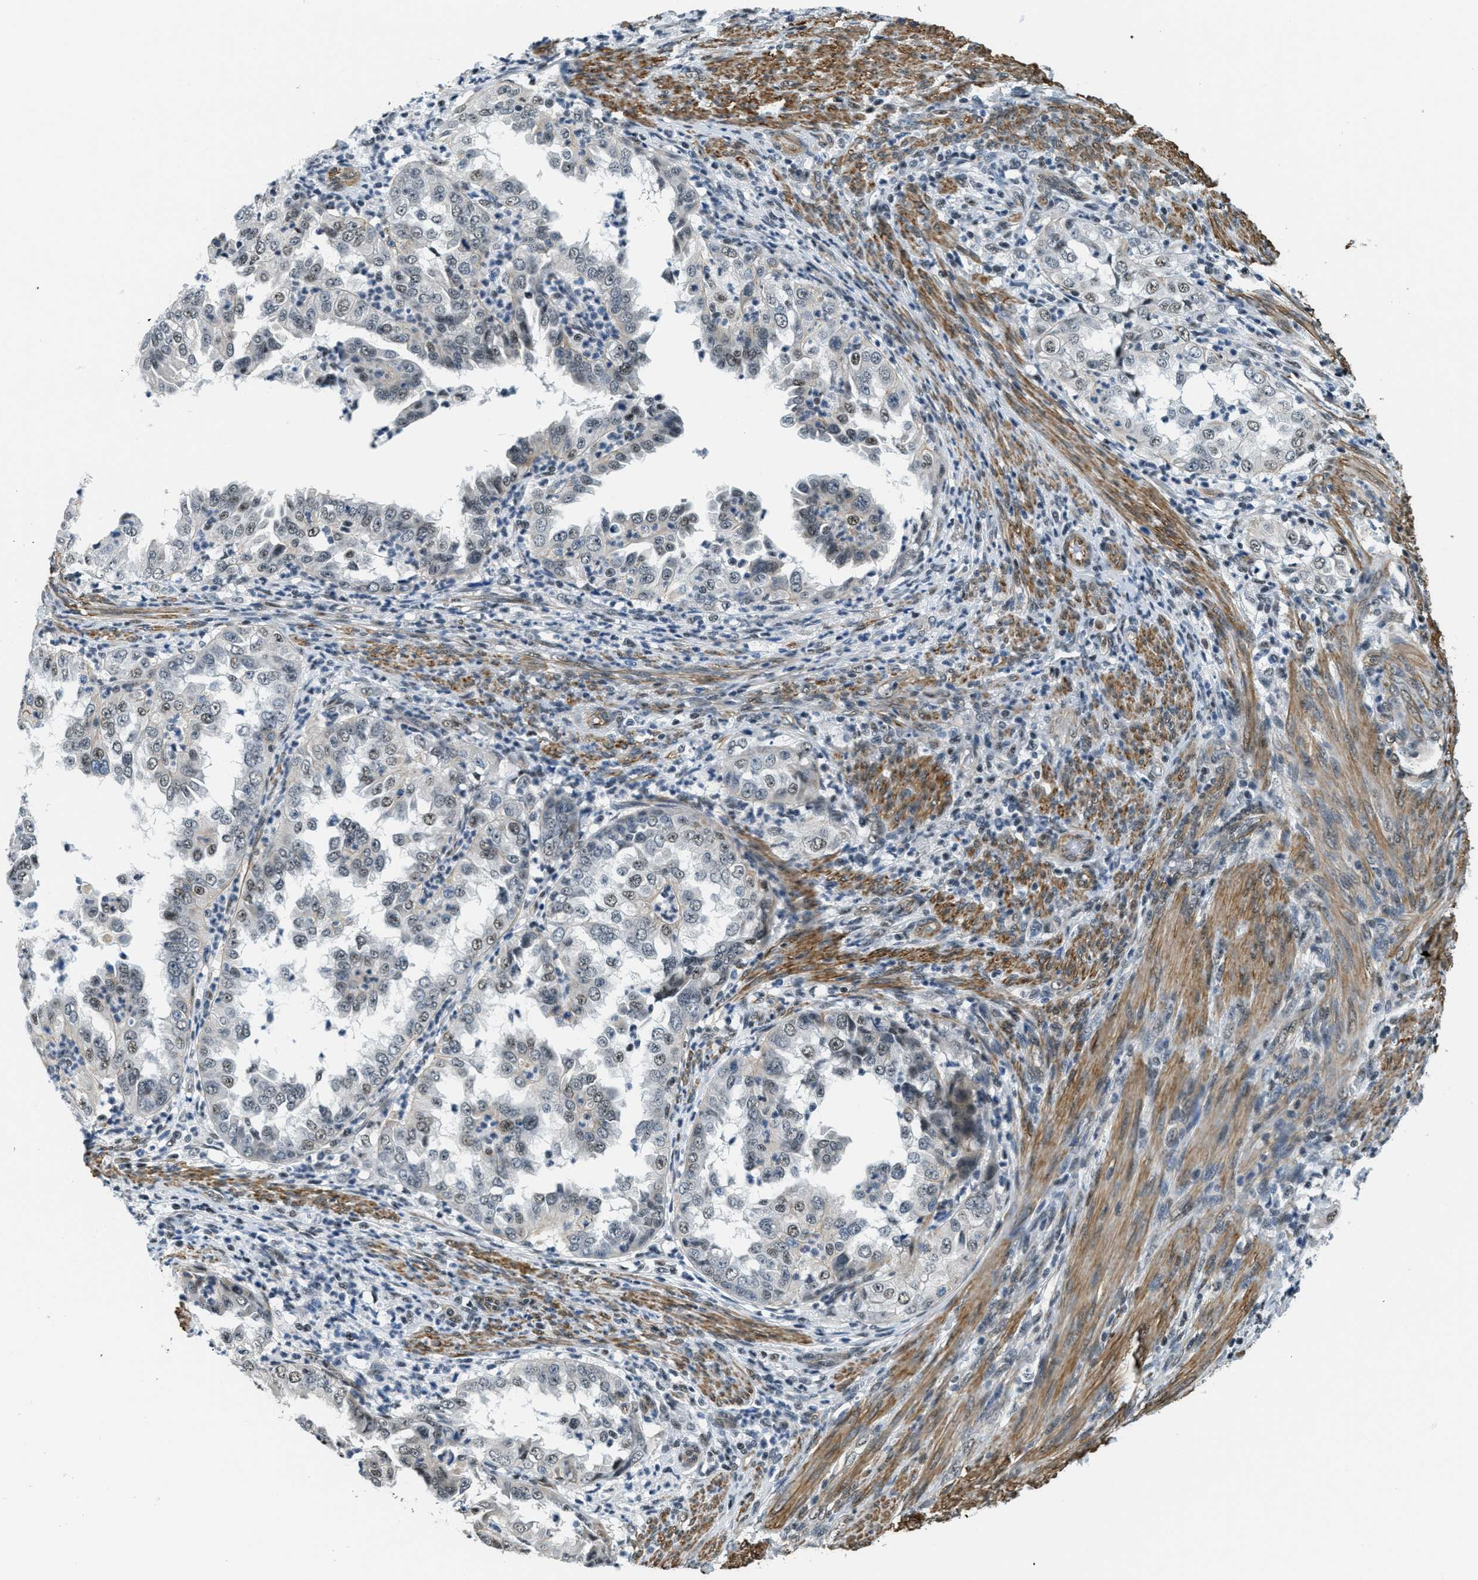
{"staining": {"intensity": "moderate", "quantity": "<25%", "location": "nuclear"}, "tissue": "endometrial cancer", "cell_type": "Tumor cells", "image_type": "cancer", "snomed": [{"axis": "morphology", "description": "Adenocarcinoma, NOS"}, {"axis": "topography", "description": "Endometrium"}], "caption": "Moderate nuclear expression for a protein is present in about <25% of tumor cells of endometrial cancer (adenocarcinoma) using immunohistochemistry (IHC).", "gene": "CFAP36", "patient": {"sex": "female", "age": 85}}